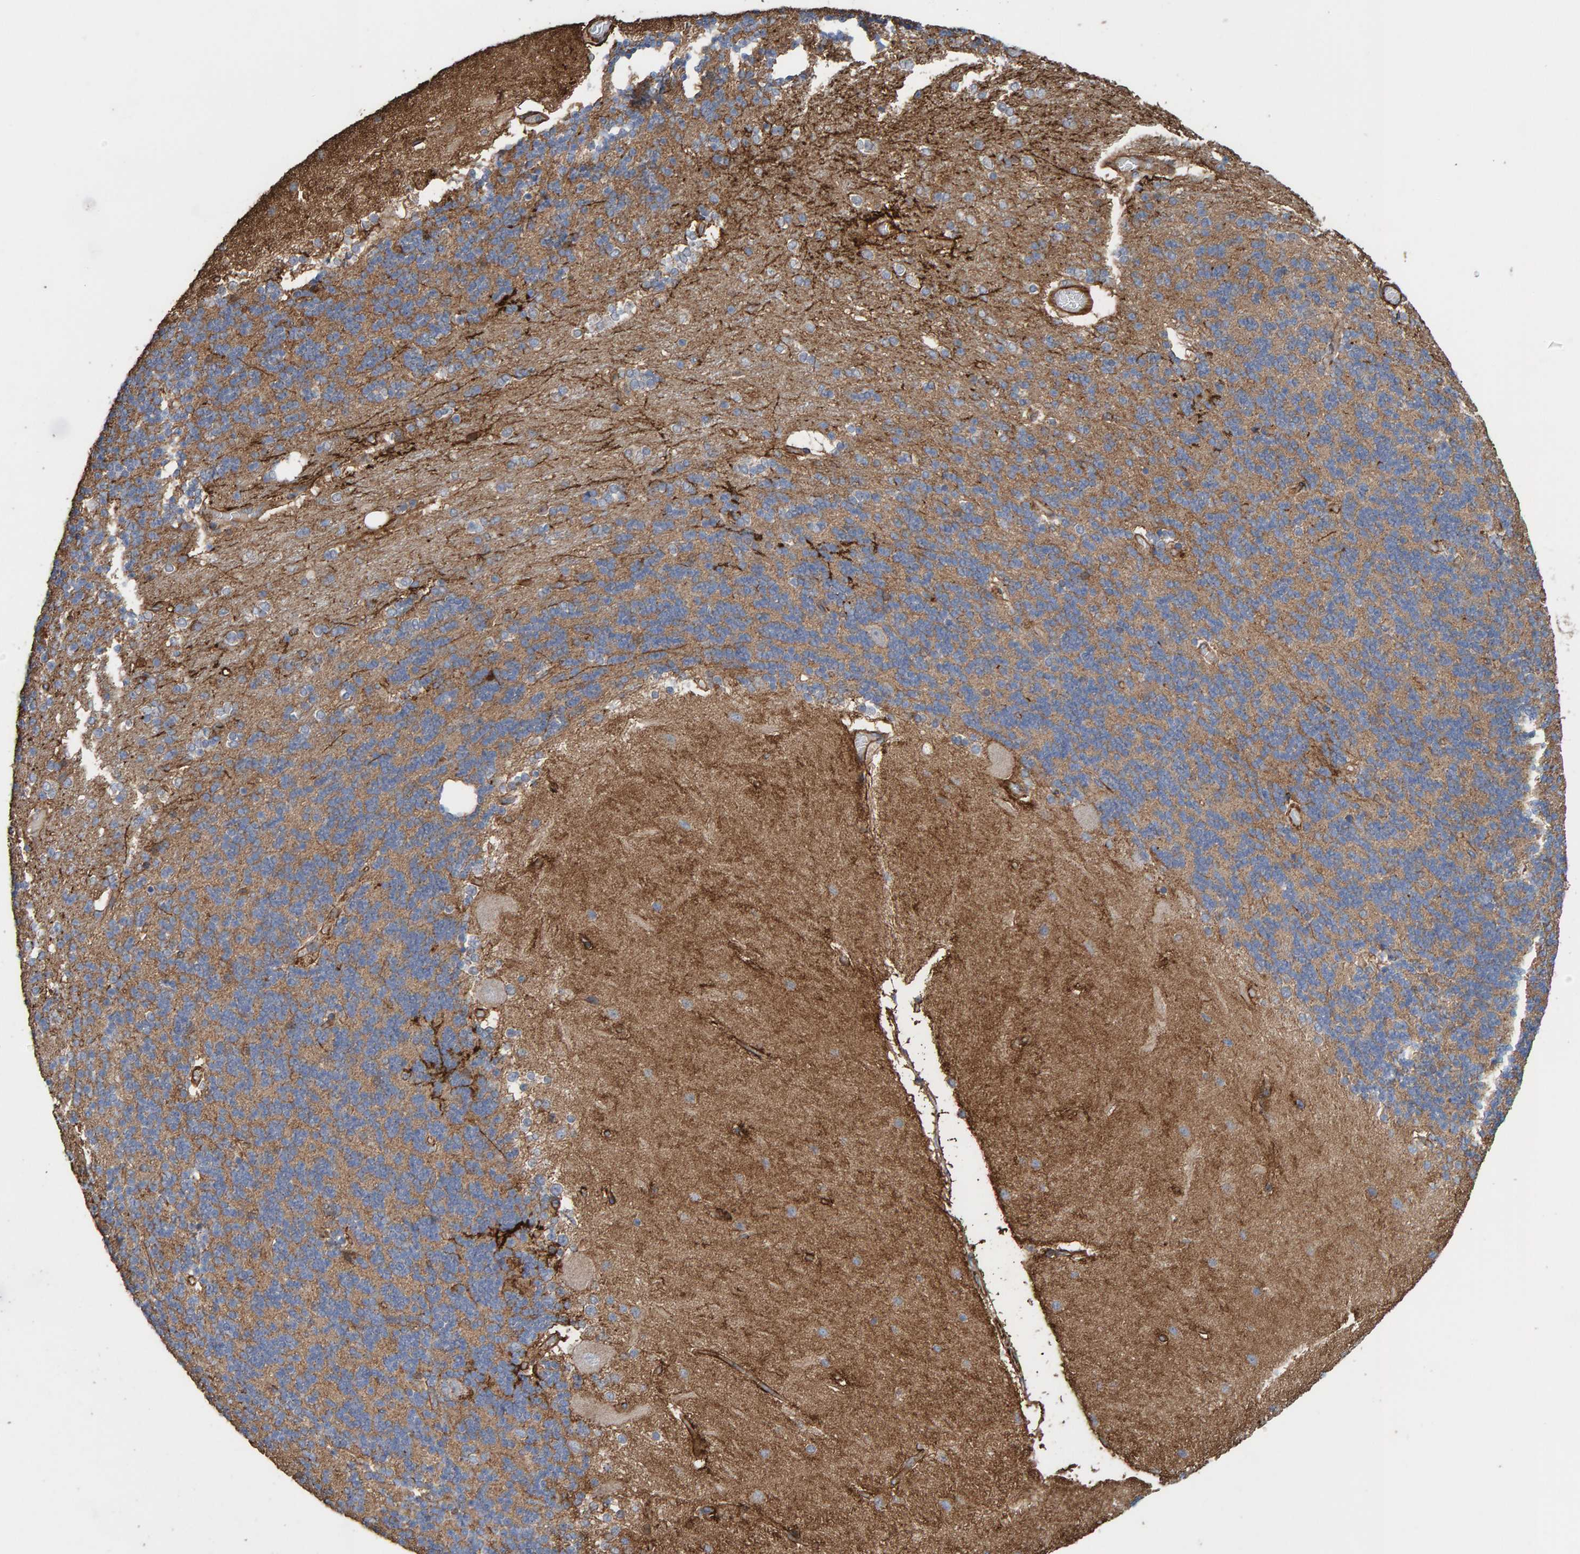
{"staining": {"intensity": "weak", "quantity": ">75%", "location": "cytoplasmic/membranous"}, "tissue": "cerebellum", "cell_type": "Cells in granular layer", "image_type": "normal", "snomed": [{"axis": "morphology", "description": "Normal tissue, NOS"}, {"axis": "topography", "description": "Cerebellum"}], "caption": "A micrograph of cerebellum stained for a protein displays weak cytoplasmic/membranous brown staining in cells in granular layer.", "gene": "ZNF347", "patient": {"sex": "female", "age": 54}}